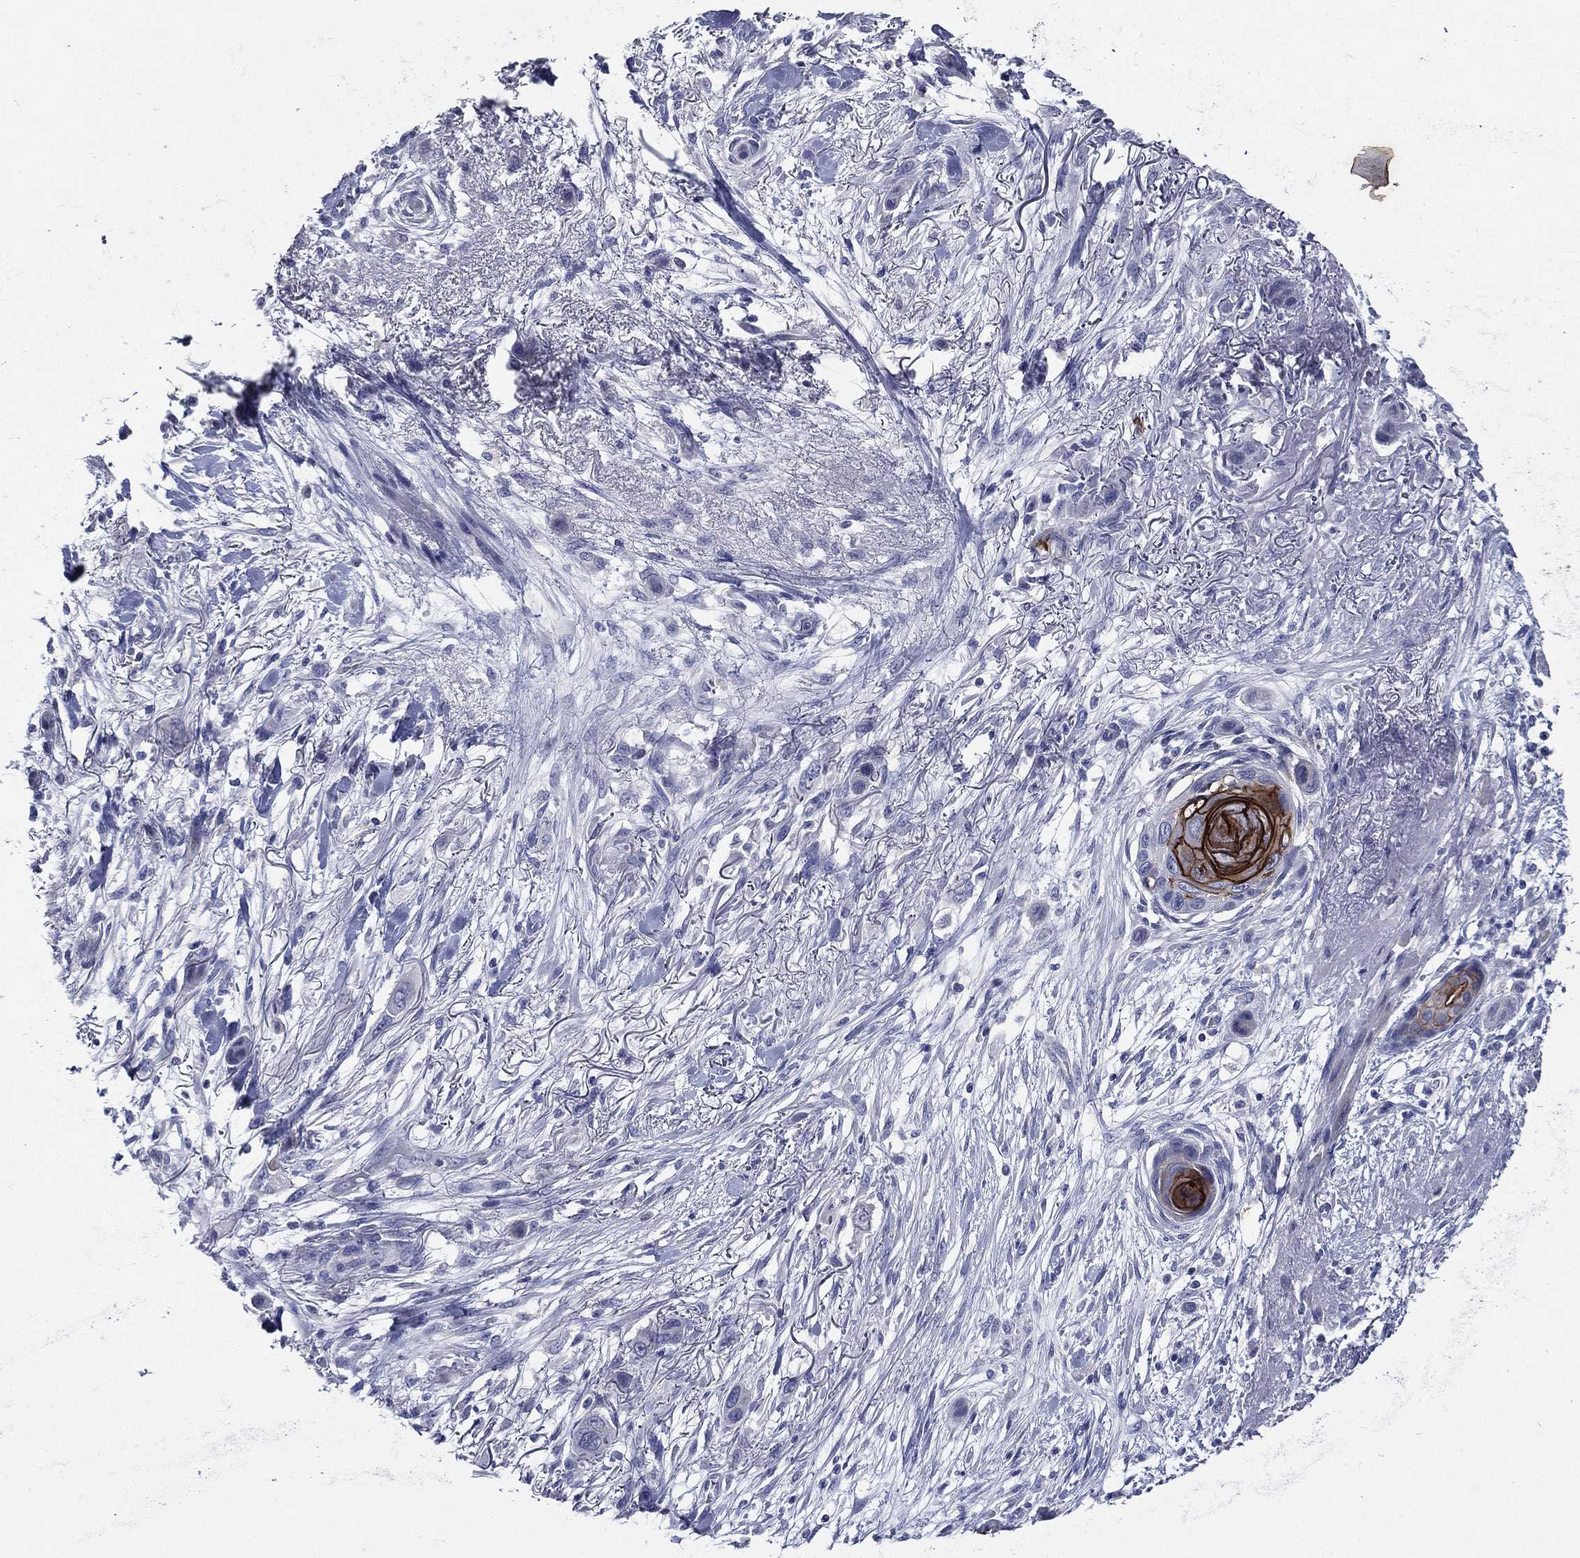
{"staining": {"intensity": "strong", "quantity": "<25%", "location": "cytoplasmic/membranous"}, "tissue": "skin cancer", "cell_type": "Tumor cells", "image_type": "cancer", "snomed": [{"axis": "morphology", "description": "Squamous cell carcinoma, NOS"}, {"axis": "topography", "description": "Skin"}], "caption": "An immunohistochemistry histopathology image of neoplastic tissue is shown. Protein staining in brown labels strong cytoplasmic/membranous positivity in skin cancer (squamous cell carcinoma) within tumor cells.", "gene": "TGM1", "patient": {"sex": "male", "age": 79}}